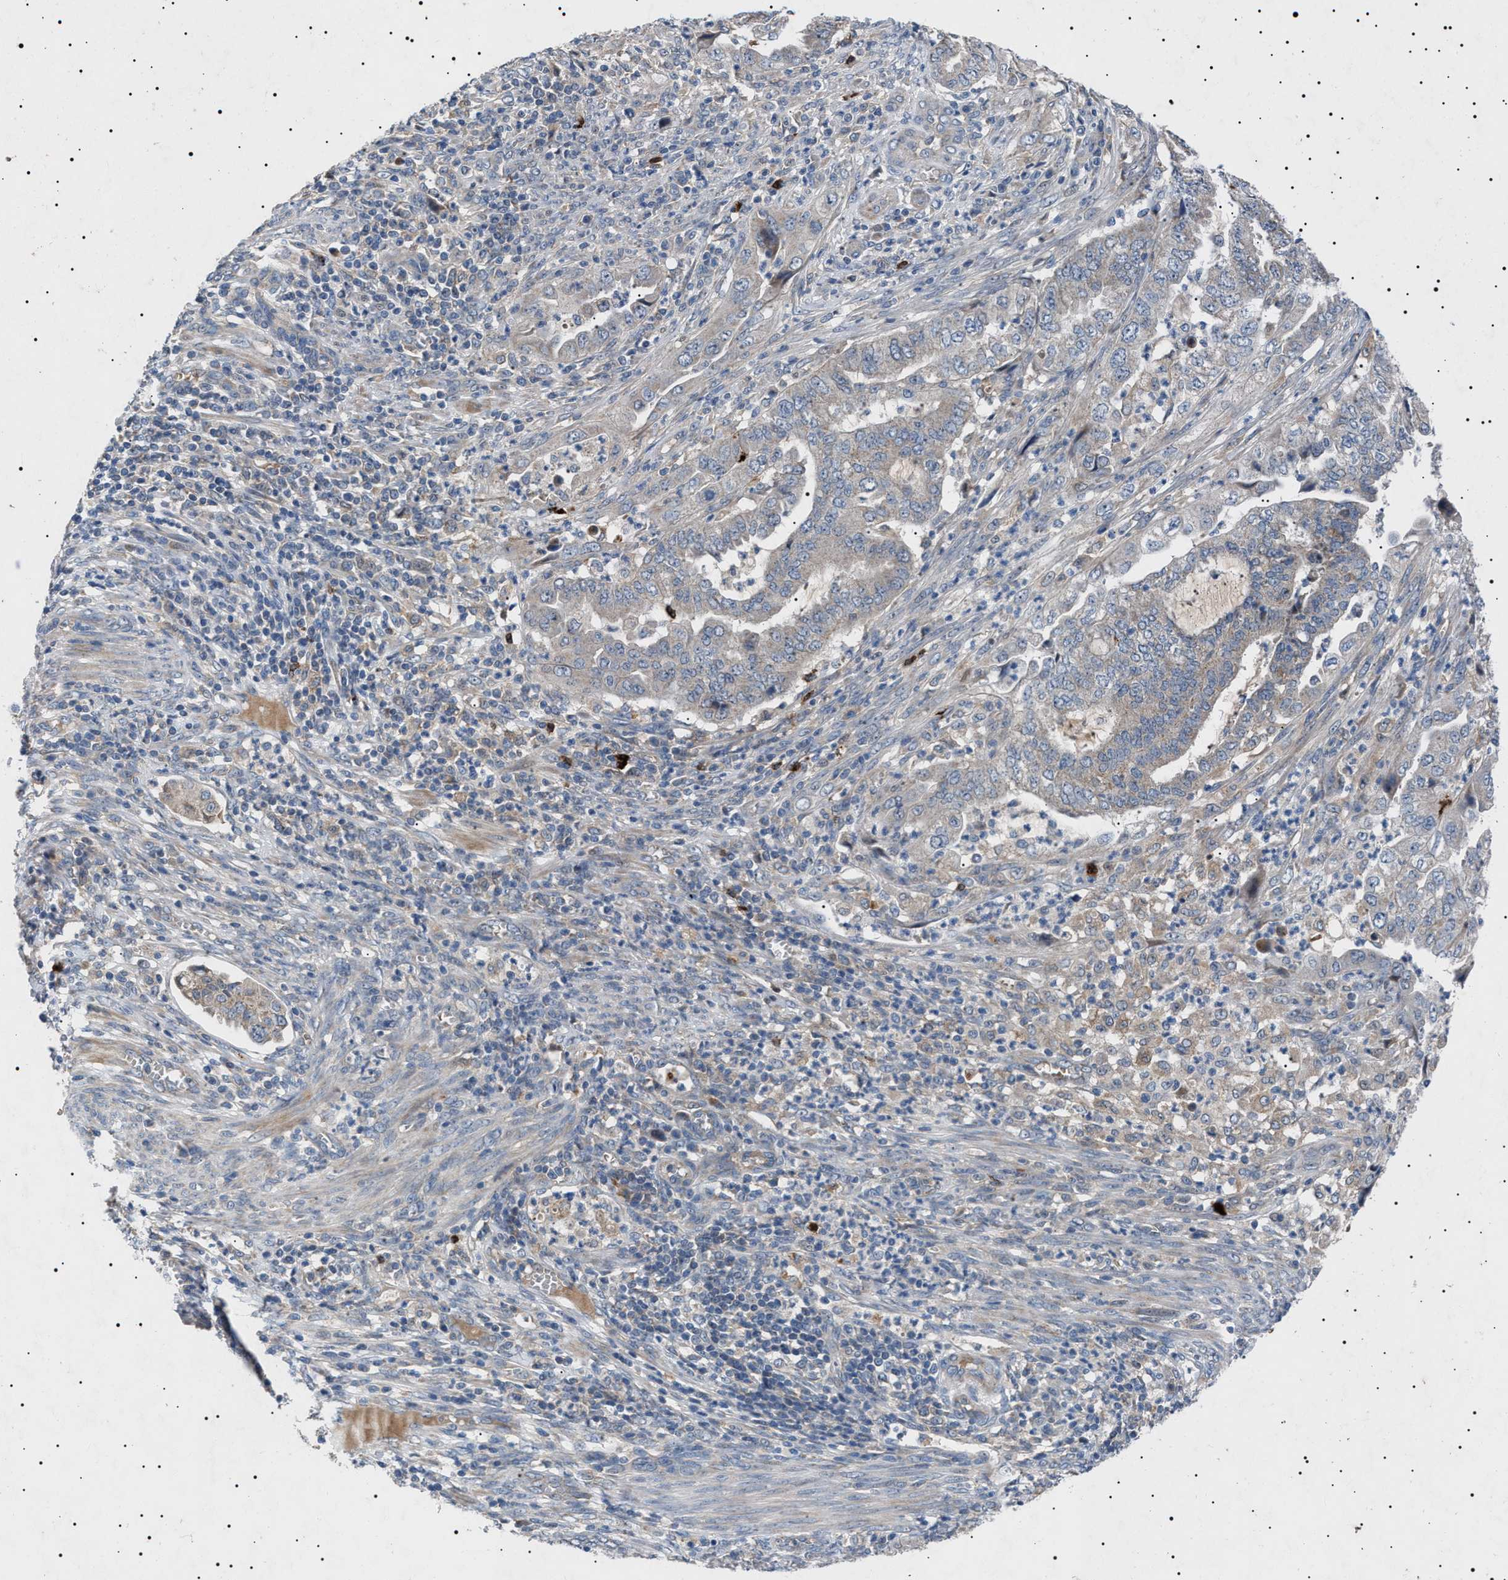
{"staining": {"intensity": "negative", "quantity": "none", "location": "none"}, "tissue": "endometrial cancer", "cell_type": "Tumor cells", "image_type": "cancer", "snomed": [{"axis": "morphology", "description": "Adenocarcinoma, NOS"}, {"axis": "topography", "description": "Endometrium"}], "caption": "Micrograph shows no protein expression in tumor cells of adenocarcinoma (endometrial) tissue.", "gene": "PTRH1", "patient": {"sex": "female", "age": 51}}